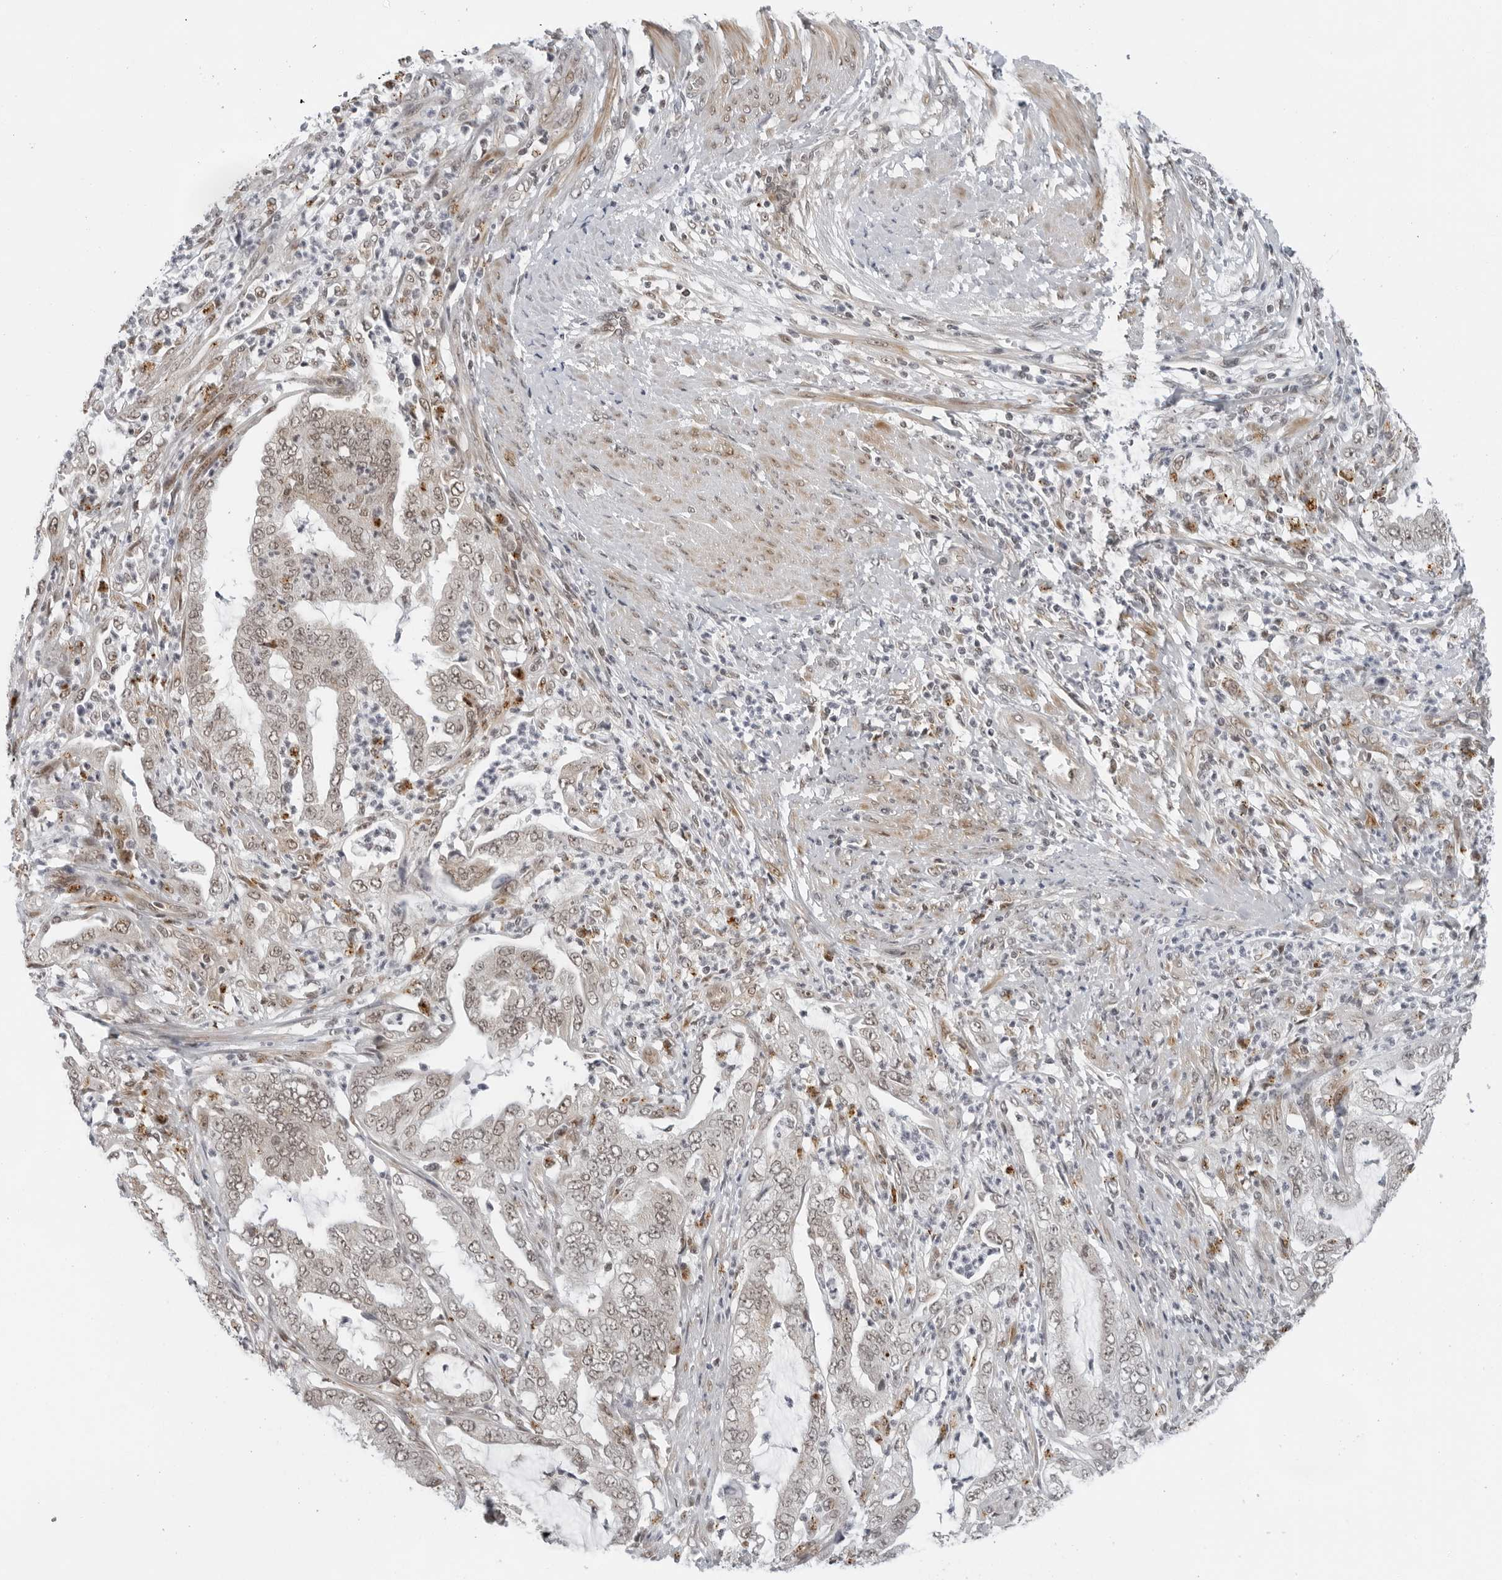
{"staining": {"intensity": "weak", "quantity": "25%-75%", "location": "nuclear"}, "tissue": "endometrial cancer", "cell_type": "Tumor cells", "image_type": "cancer", "snomed": [{"axis": "morphology", "description": "Adenocarcinoma, NOS"}, {"axis": "topography", "description": "Endometrium"}], "caption": "Endometrial cancer stained for a protein (brown) reveals weak nuclear positive expression in about 25%-75% of tumor cells.", "gene": "TOX4", "patient": {"sex": "female", "age": 51}}